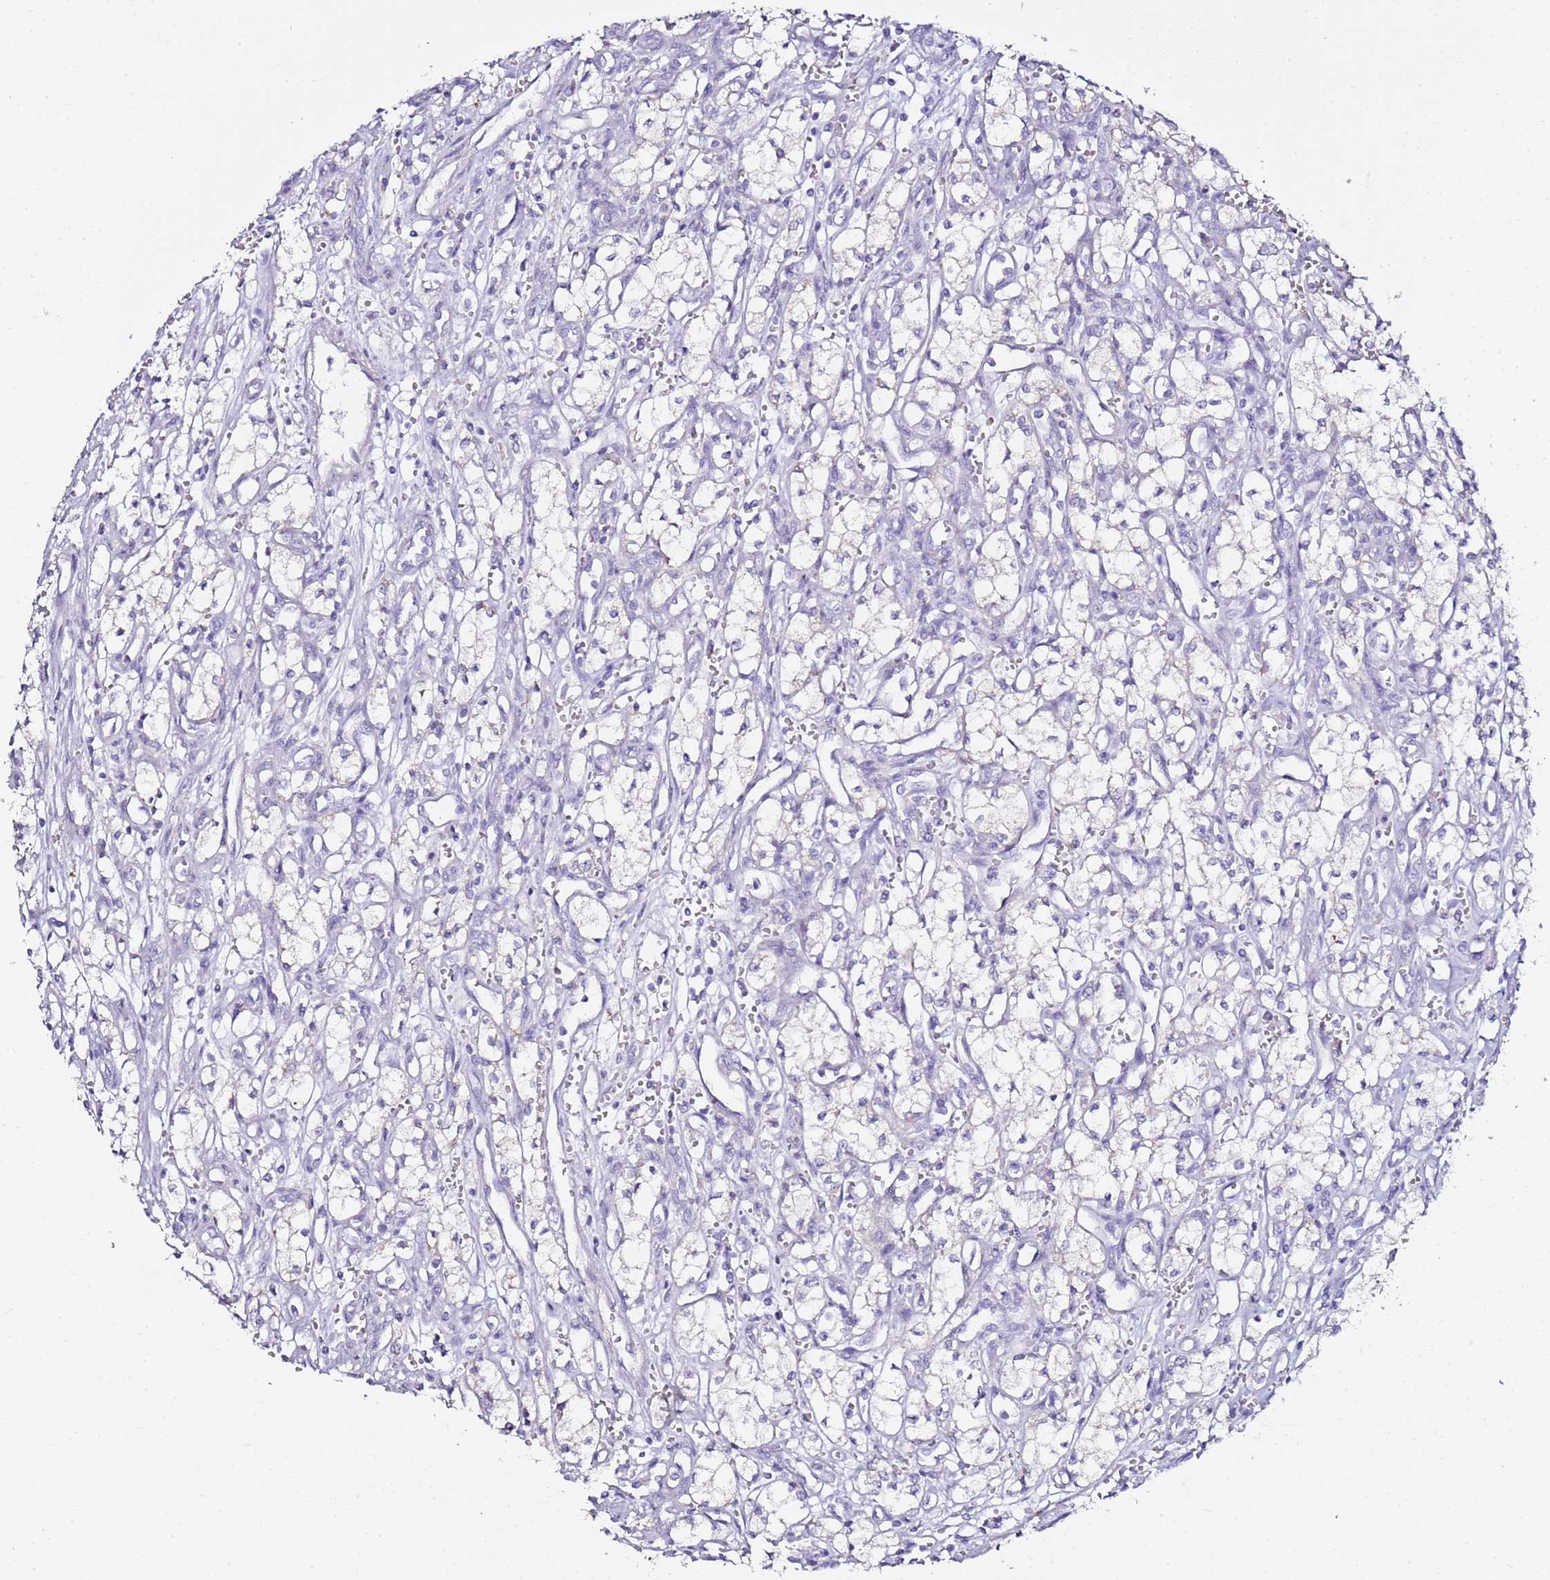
{"staining": {"intensity": "negative", "quantity": "none", "location": "none"}, "tissue": "renal cancer", "cell_type": "Tumor cells", "image_type": "cancer", "snomed": [{"axis": "morphology", "description": "Adenocarcinoma, NOS"}, {"axis": "topography", "description": "Kidney"}], "caption": "Protein analysis of renal cancer displays no significant expression in tumor cells. (Stains: DAB (3,3'-diaminobenzidine) IHC with hematoxylin counter stain, Microscopy: brightfield microscopy at high magnification).", "gene": "MYBPC3", "patient": {"sex": "male", "age": 59}}